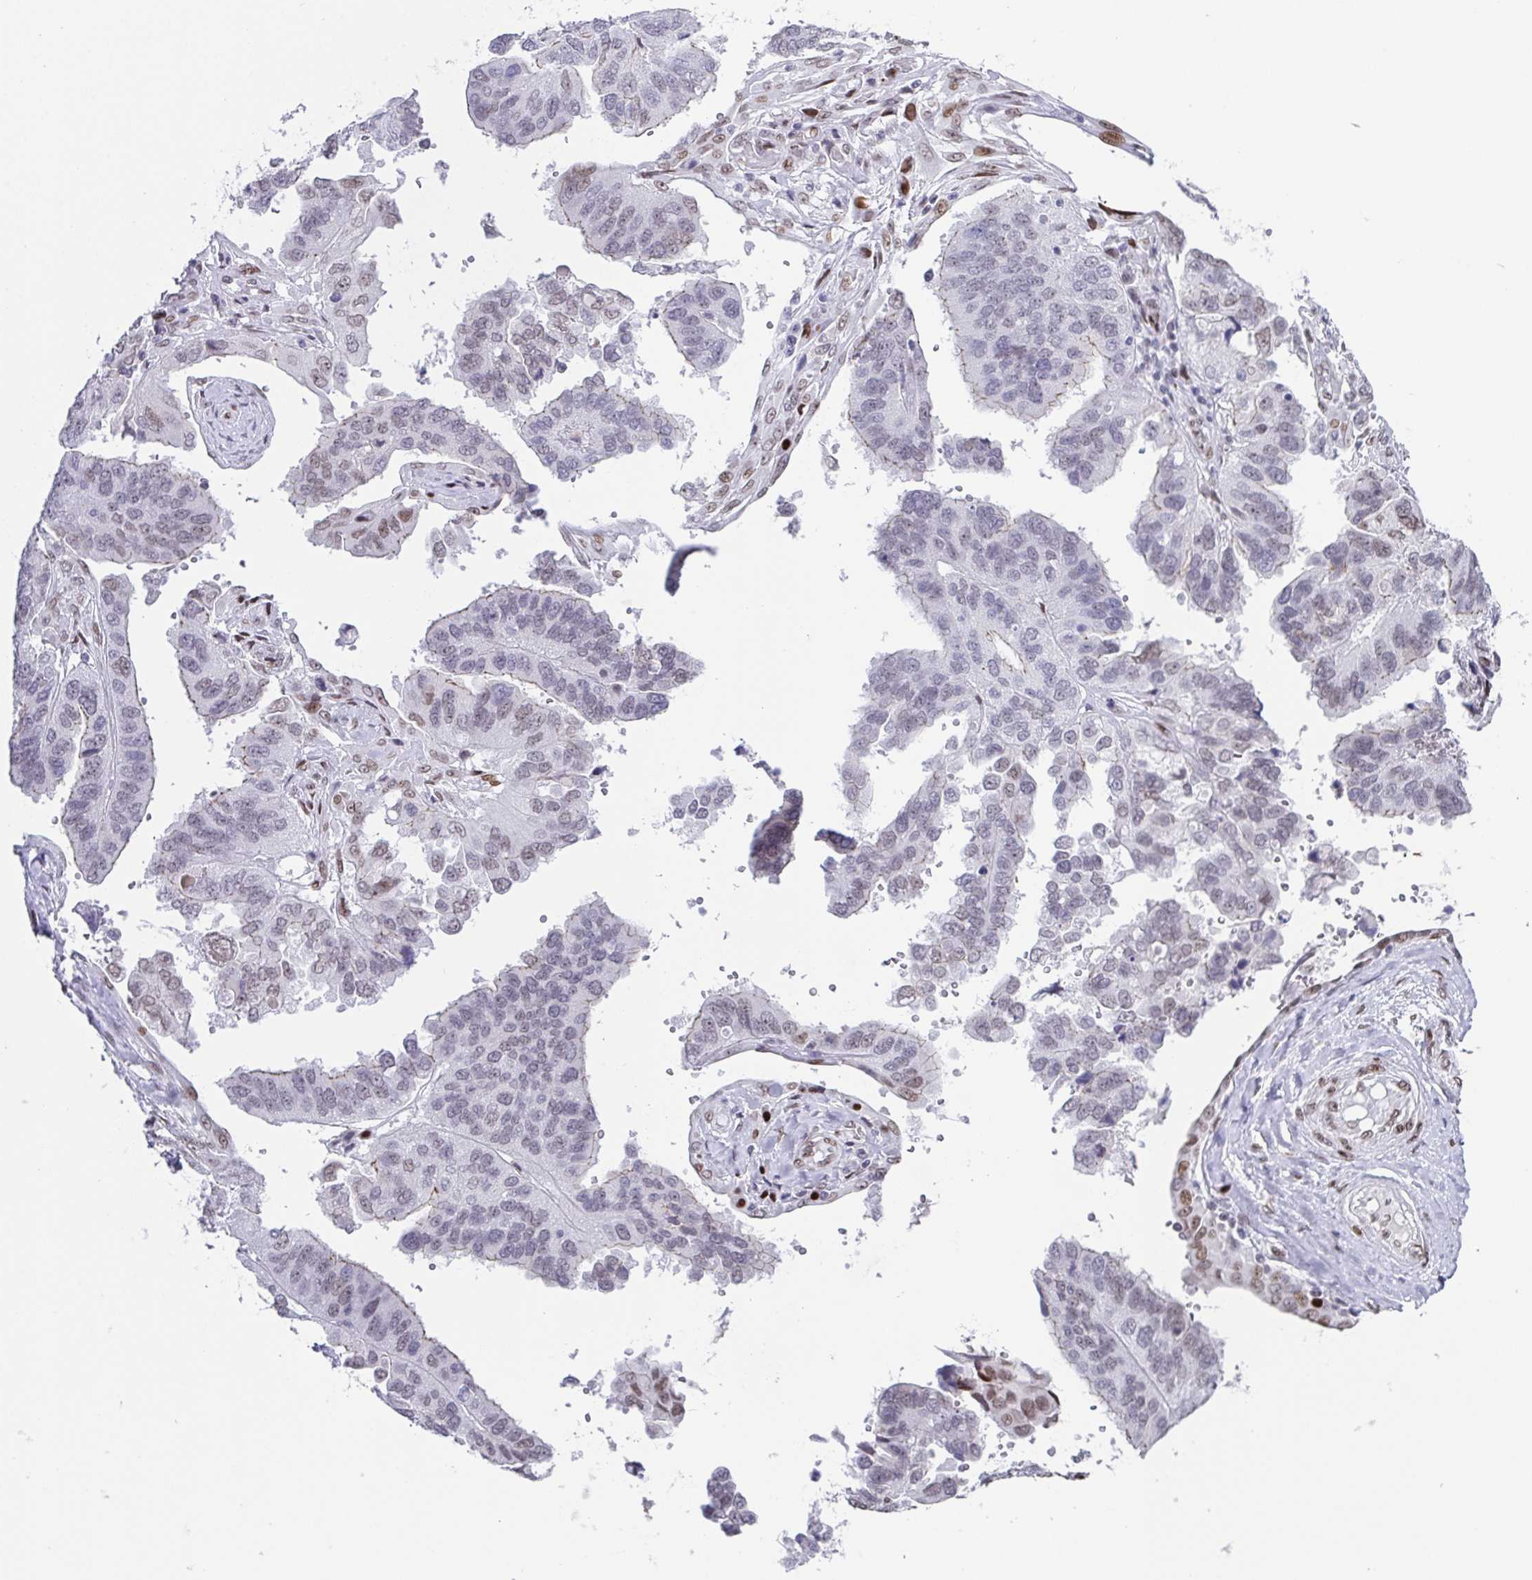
{"staining": {"intensity": "weak", "quantity": "<25%", "location": "nuclear"}, "tissue": "ovarian cancer", "cell_type": "Tumor cells", "image_type": "cancer", "snomed": [{"axis": "morphology", "description": "Cystadenocarcinoma, serous, NOS"}, {"axis": "topography", "description": "Ovary"}], "caption": "Human ovarian cancer (serous cystadenocarcinoma) stained for a protein using immunohistochemistry (IHC) displays no expression in tumor cells.", "gene": "RB1", "patient": {"sex": "female", "age": 79}}